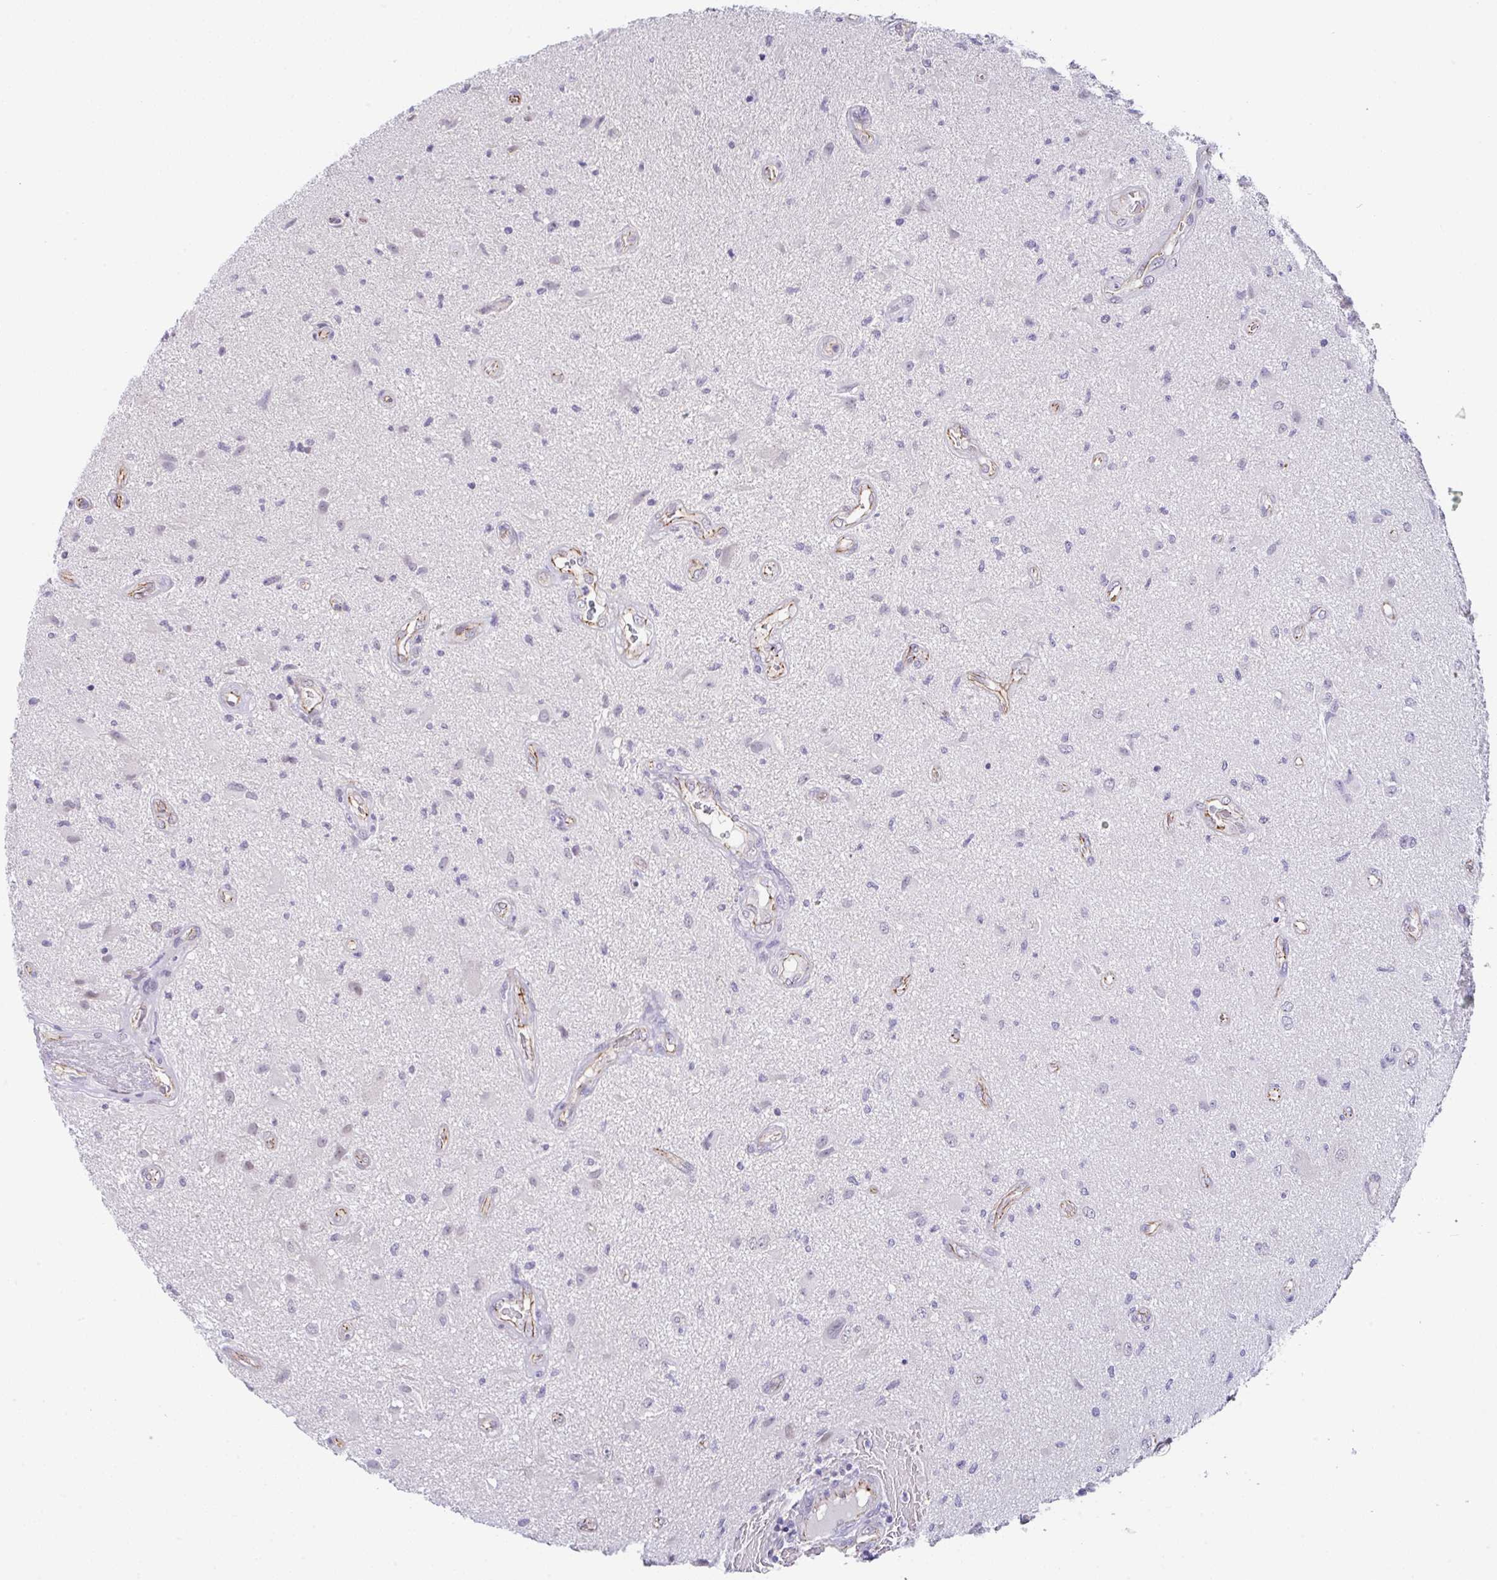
{"staining": {"intensity": "negative", "quantity": "none", "location": "none"}, "tissue": "glioma", "cell_type": "Tumor cells", "image_type": "cancer", "snomed": [{"axis": "morphology", "description": "Glioma, malignant, High grade"}, {"axis": "topography", "description": "Brain"}], "caption": "Micrograph shows no protein expression in tumor cells of malignant high-grade glioma tissue. (DAB (3,3'-diaminobenzidine) immunohistochemistry visualized using brightfield microscopy, high magnification).", "gene": "CGNL1", "patient": {"sex": "male", "age": 67}}